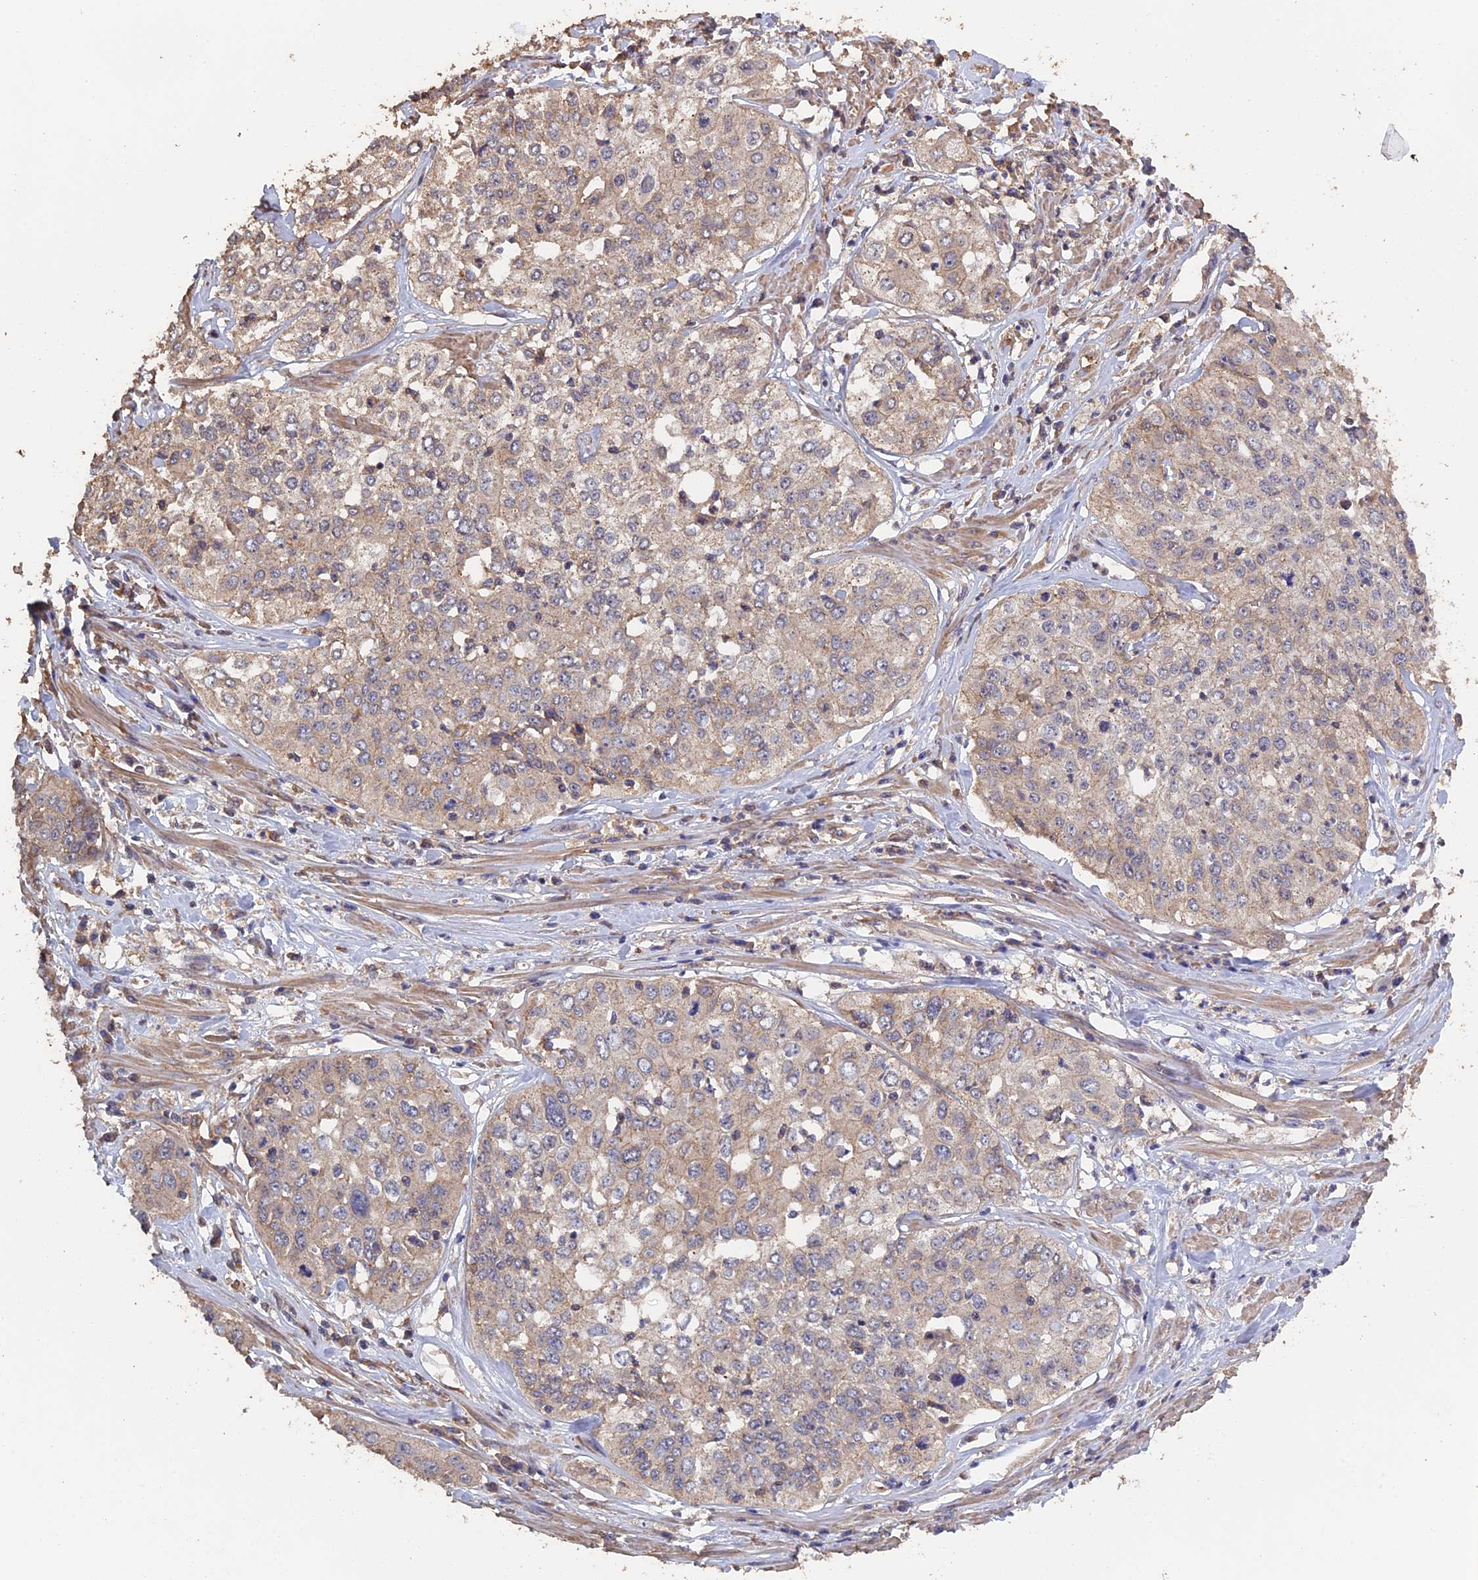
{"staining": {"intensity": "weak", "quantity": "<25%", "location": "cytoplasmic/membranous"}, "tissue": "cervical cancer", "cell_type": "Tumor cells", "image_type": "cancer", "snomed": [{"axis": "morphology", "description": "Squamous cell carcinoma, NOS"}, {"axis": "topography", "description": "Cervix"}], "caption": "IHC image of human squamous cell carcinoma (cervical) stained for a protein (brown), which demonstrates no expression in tumor cells. (Immunohistochemistry (ihc), brightfield microscopy, high magnification).", "gene": "PIGQ", "patient": {"sex": "female", "age": 31}}